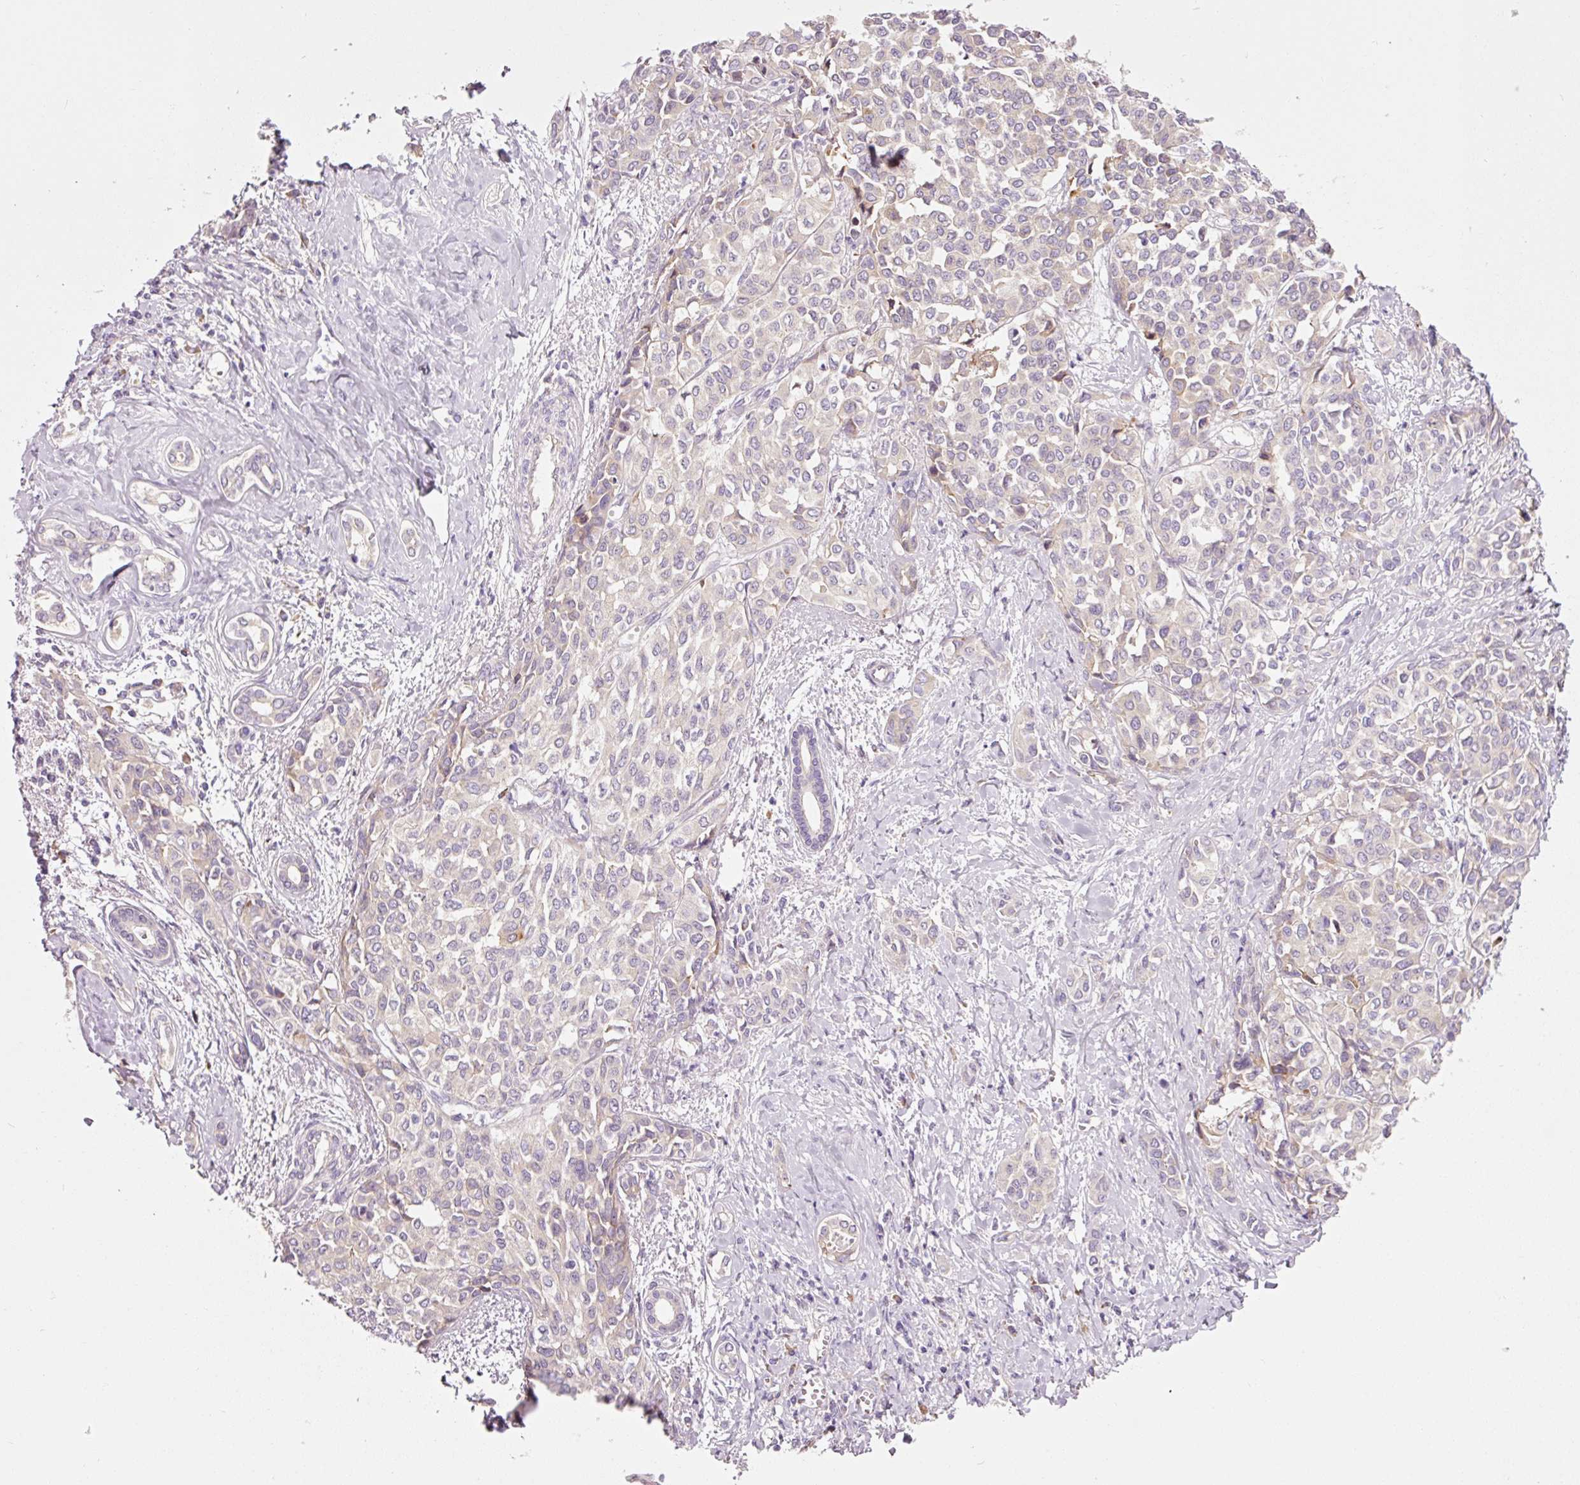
{"staining": {"intensity": "negative", "quantity": "none", "location": "none"}, "tissue": "liver cancer", "cell_type": "Tumor cells", "image_type": "cancer", "snomed": [{"axis": "morphology", "description": "Cholangiocarcinoma"}, {"axis": "topography", "description": "Liver"}], "caption": "Immunohistochemical staining of liver cholangiocarcinoma demonstrates no significant expression in tumor cells. The staining was performed using DAB to visualize the protein expression in brown, while the nuclei were stained in blue with hematoxylin (Magnification: 20x).", "gene": "RPL10A", "patient": {"sex": "female", "age": 77}}